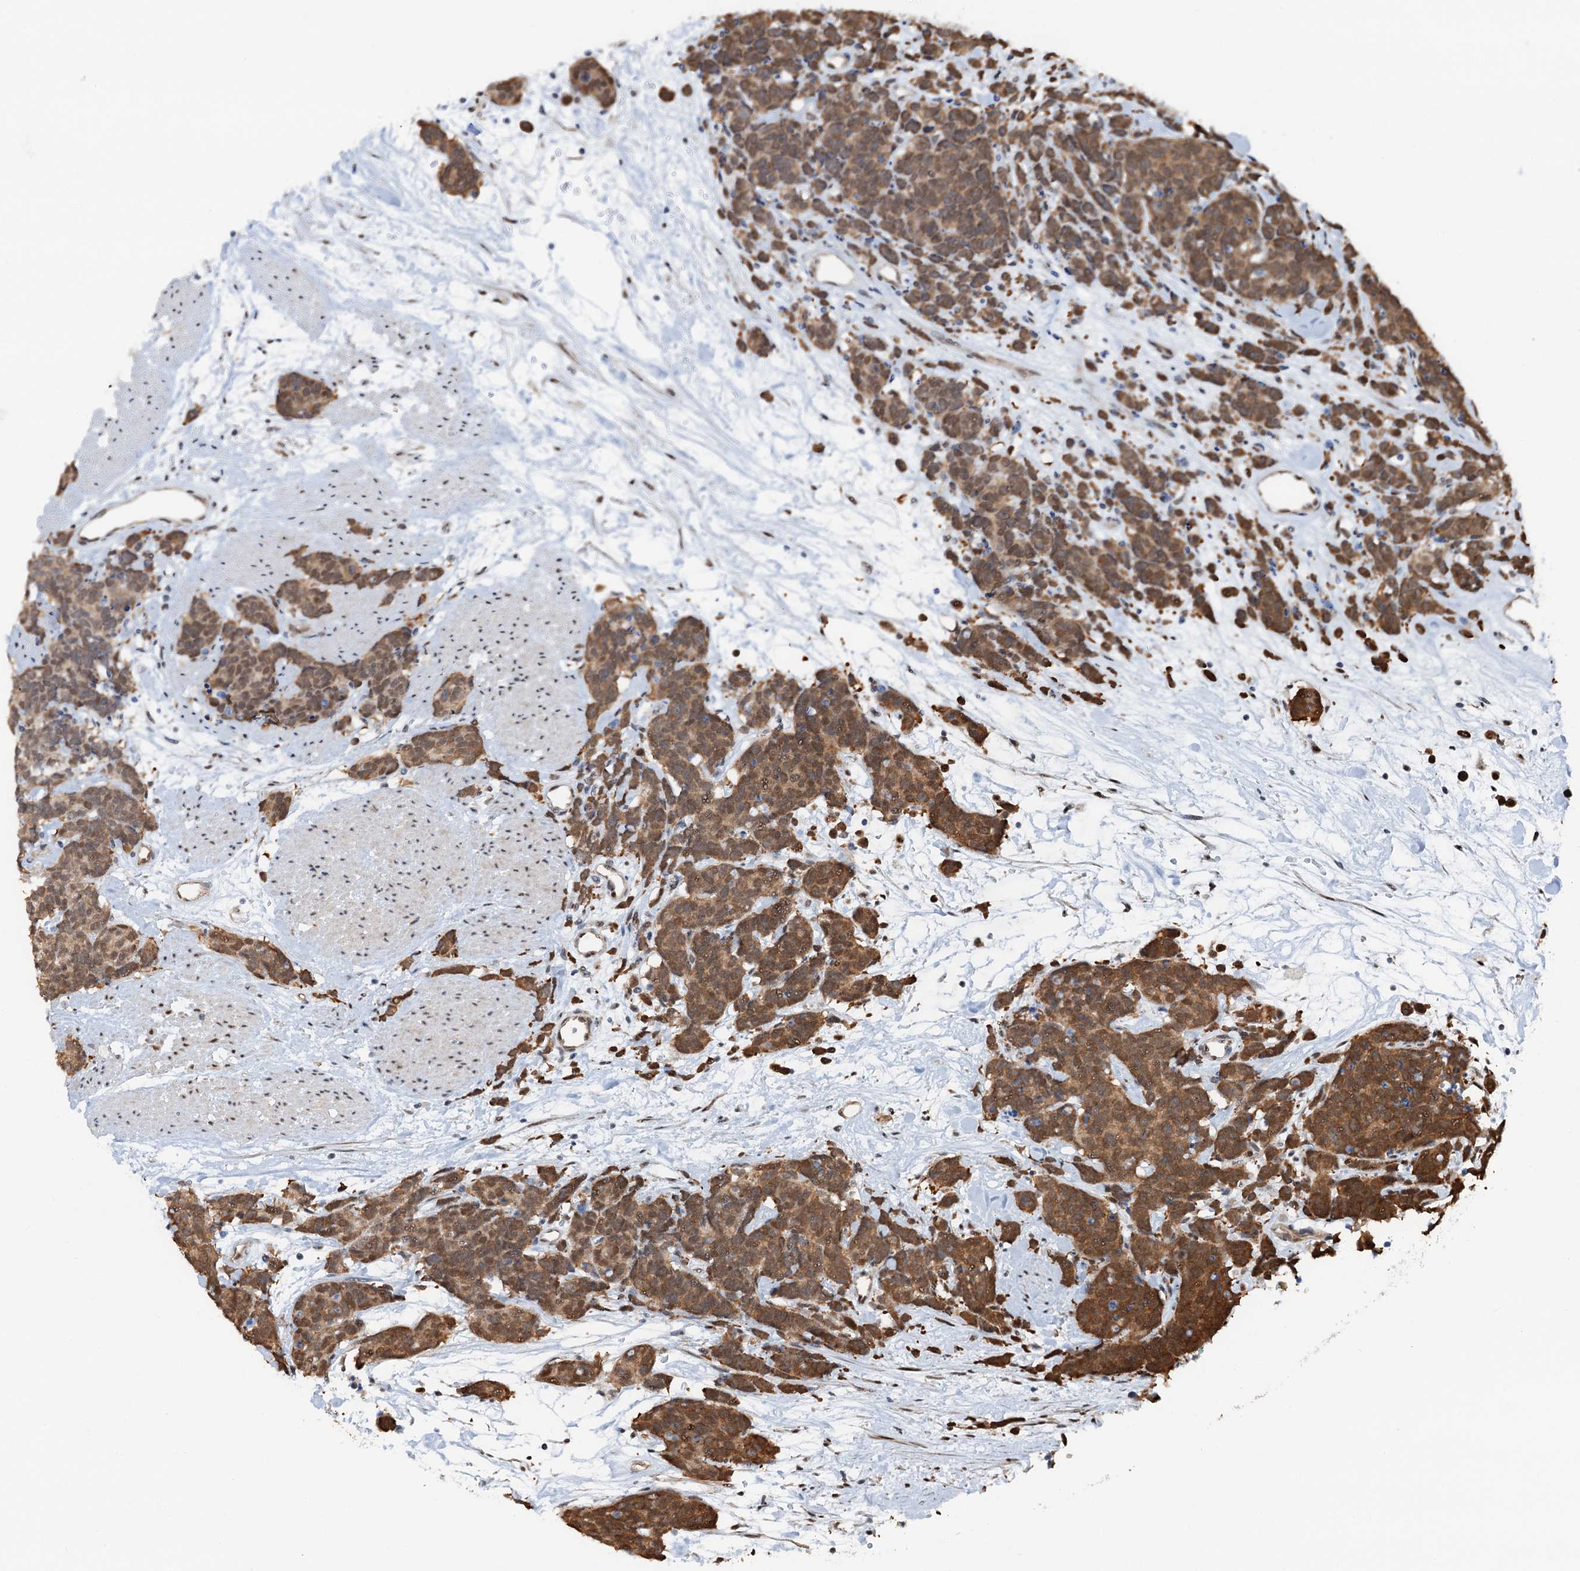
{"staining": {"intensity": "strong", "quantity": ">75%", "location": "cytoplasmic/membranous,nuclear"}, "tissue": "carcinoid", "cell_type": "Tumor cells", "image_type": "cancer", "snomed": [{"axis": "morphology", "description": "Carcinoma, NOS"}, {"axis": "morphology", "description": "Carcinoid, malignant, NOS"}, {"axis": "topography", "description": "Urinary bladder"}], "caption": "Strong cytoplasmic/membranous and nuclear staining is identified in about >75% of tumor cells in carcinoma. (Stains: DAB (3,3'-diaminobenzidine) in brown, nuclei in blue, Microscopy: brightfield microscopy at high magnification).", "gene": "CFDP1", "patient": {"sex": "male", "age": 57}}